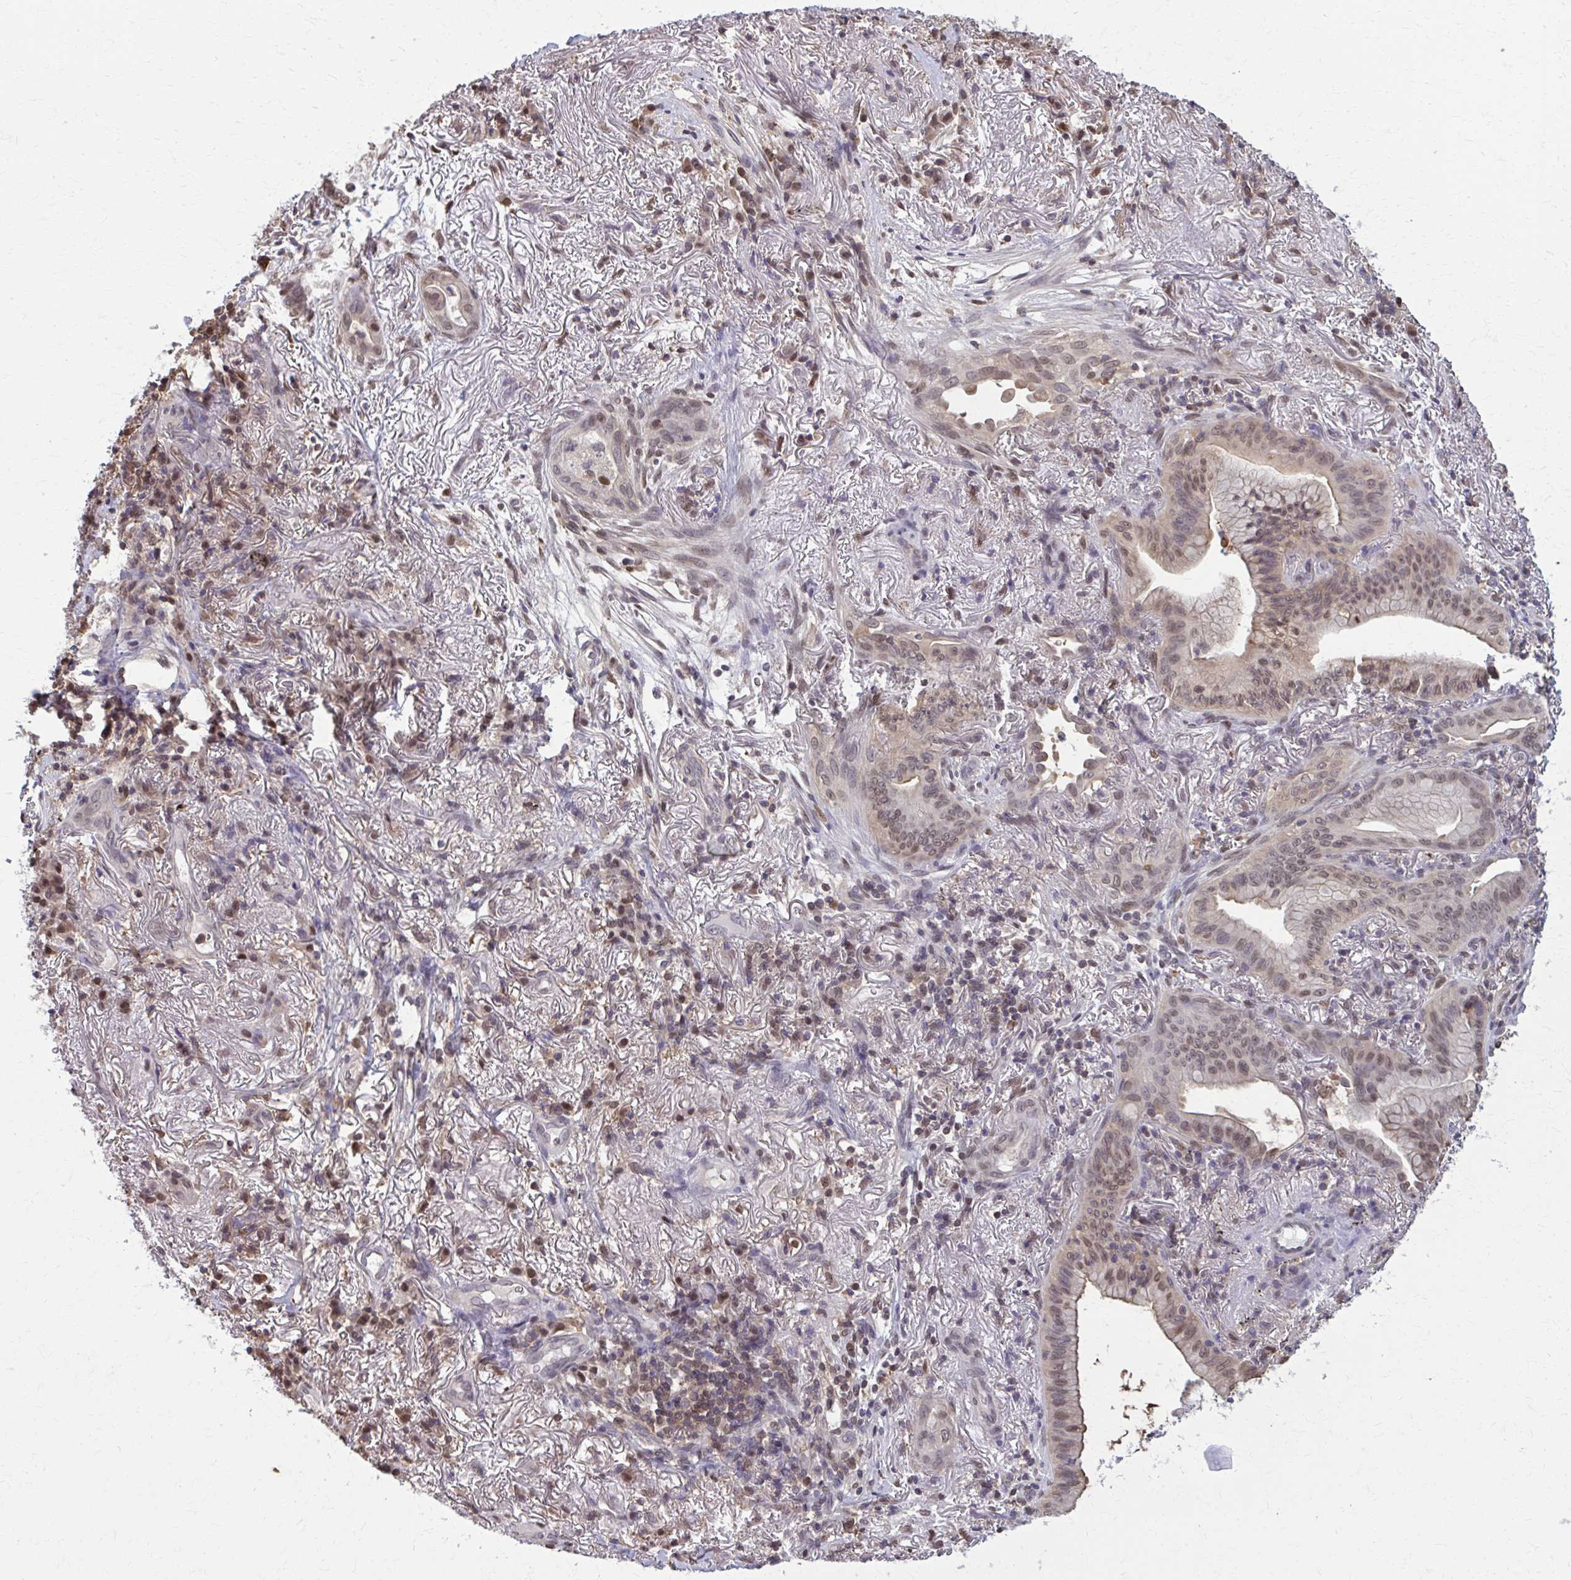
{"staining": {"intensity": "moderate", "quantity": ">75%", "location": "nuclear"}, "tissue": "lung cancer", "cell_type": "Tumor cells", "image_type": "cancer", "snomed": [{"axis": "morphology", "description": "Adenocarcinoma, NOS"}, {"axis": "topography", "description": "Lung"}], "caption": "Brown immunohistochemical staining in lung cancer (adenocarcinoma) reveals moderate nuclear positivity in approximately >75% of tumor cells. The protein is stained brown, and the nuclei are stained in blue (DAB IHC with brightfield microscopy, high magnification).", "gene": "MDH1", "patient": {"sex": "male", "age": 77}}